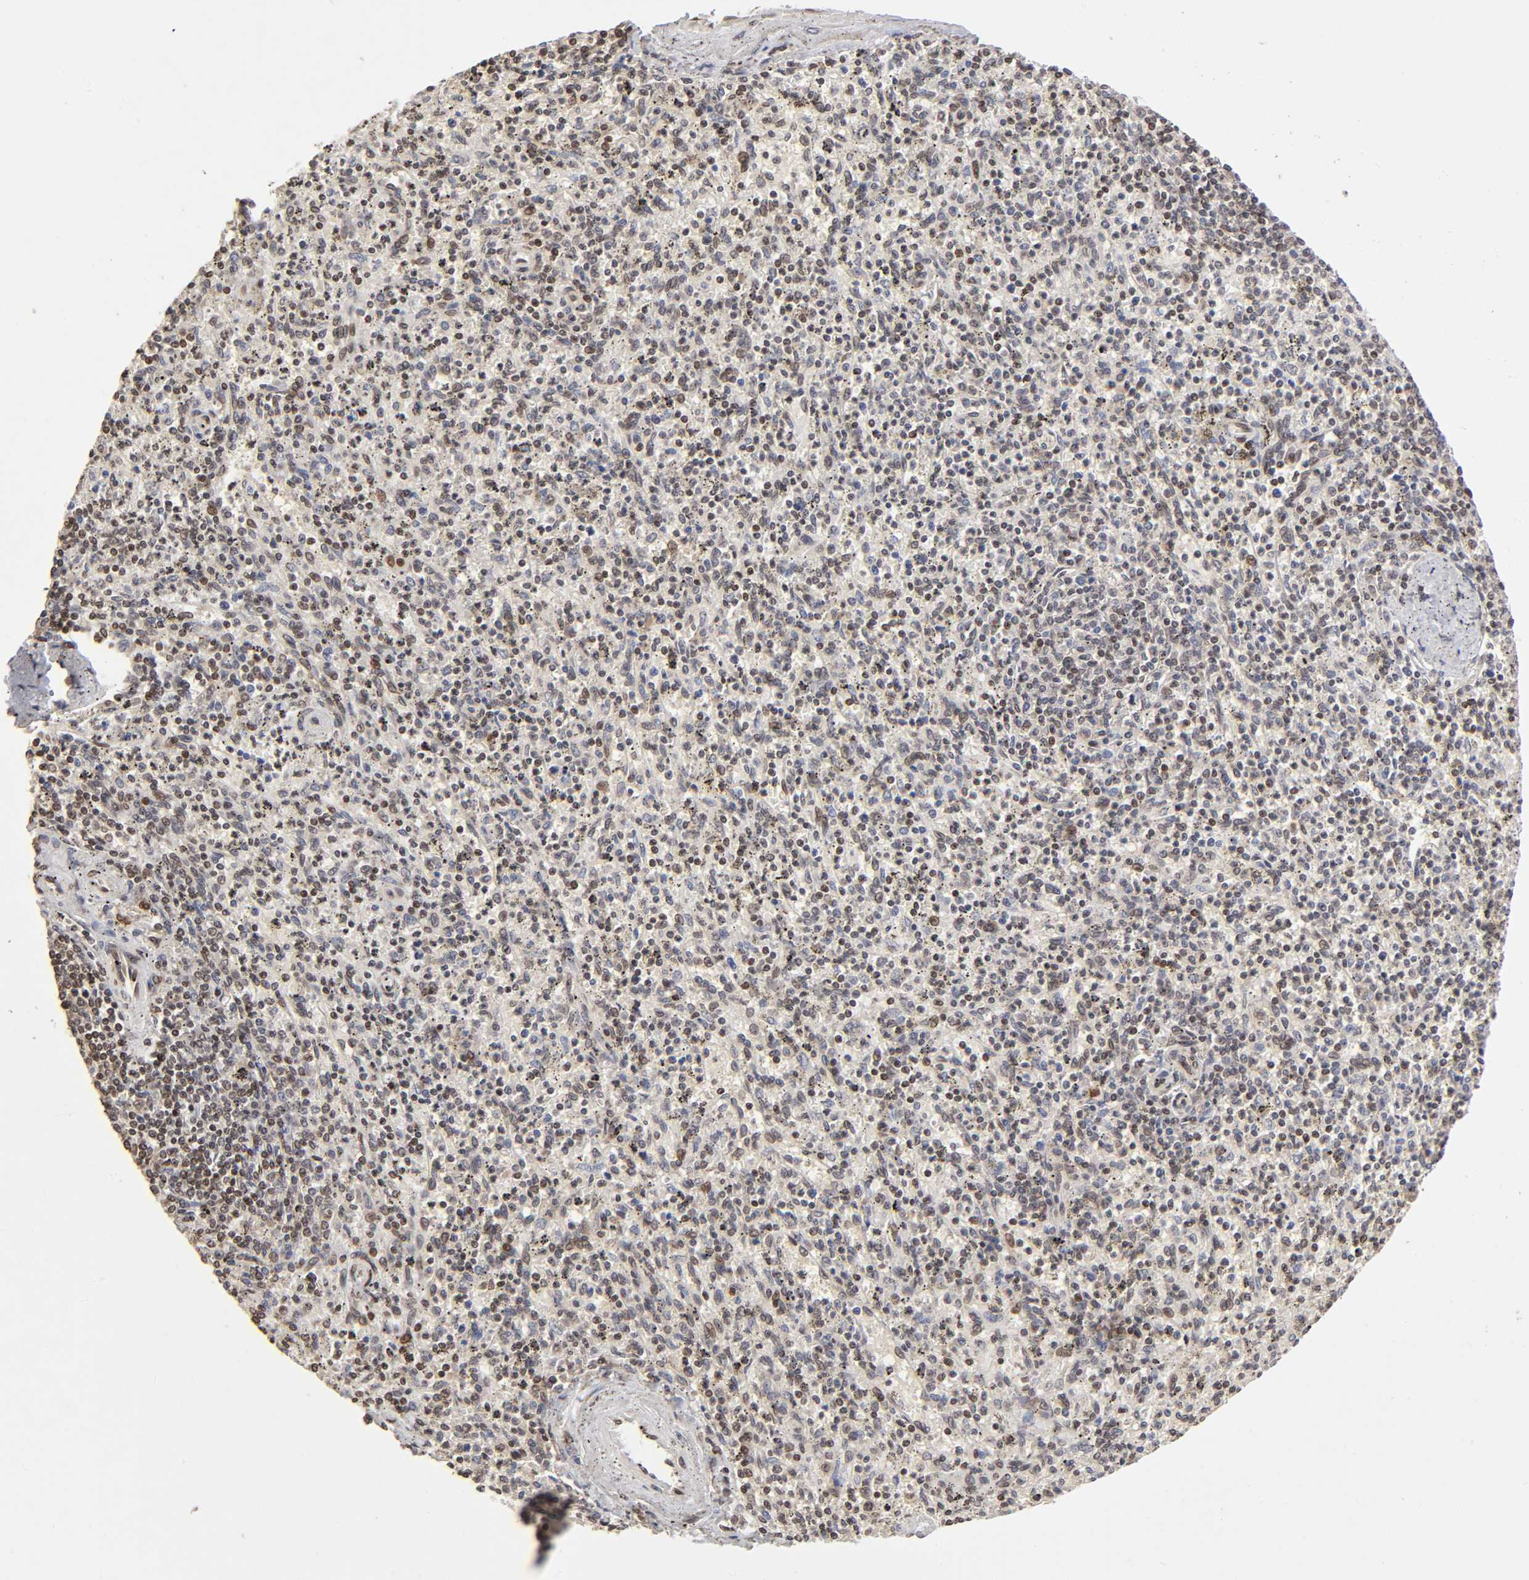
{"staining": {"intensity": "weak", "quantity": "<25%", "location": "nuclear"}, "tissue": "spleen", "cell_type": "Cells in red pulp", "image_type": "normal", "snomed": [{"axis": "morphology", "description": "Normal tissue, NOS"}, {"axis": "topography", "description": "Spleen"}], "caption": "A photomicrograph of spleen stained for a protein displays no brown staining in cells in red pulp.", "gene": "MLLT6", "patient": {"sex": "male", "age": 72}}